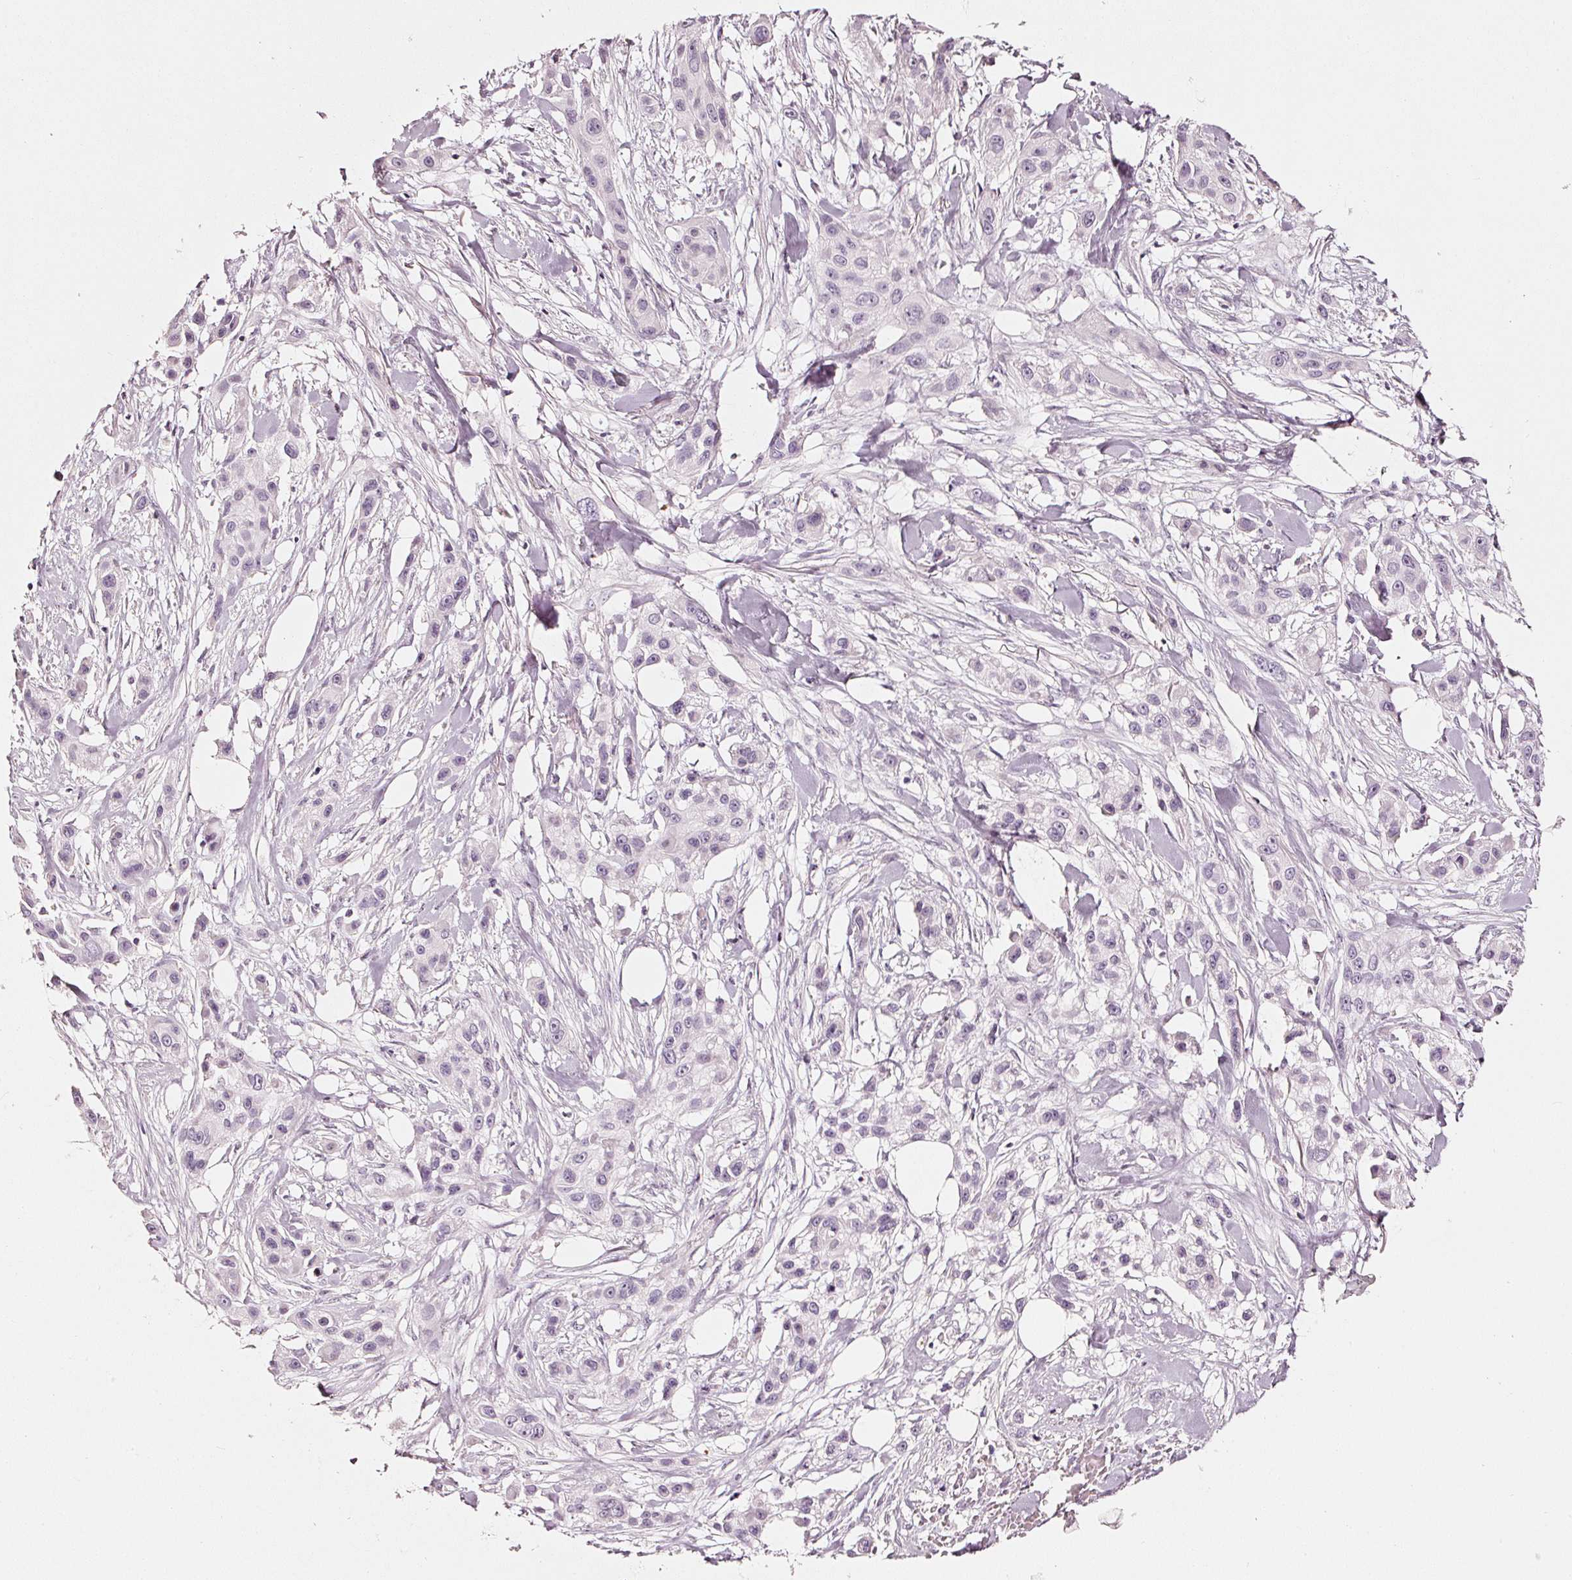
{"staining": {"intensity": "negative", "quantity": "none", "location": "none"}, "tissue": "skin cancer", "cell_type": "Tumor cells", "image_type": "cancer", "snomed": [{"axis": "morphology", "description": "Squamous cell carcinoma, NOS"}, {"axis": "topography", "description": "Skin"}], "caption": "This is a histopathology image of immunohistochemistry (IHC) staining of skin squamous cell carcinoma, which shows no positivity in tumor cells.", "gene": "CNP", "patient": {"sex": "male", "age": 63}}